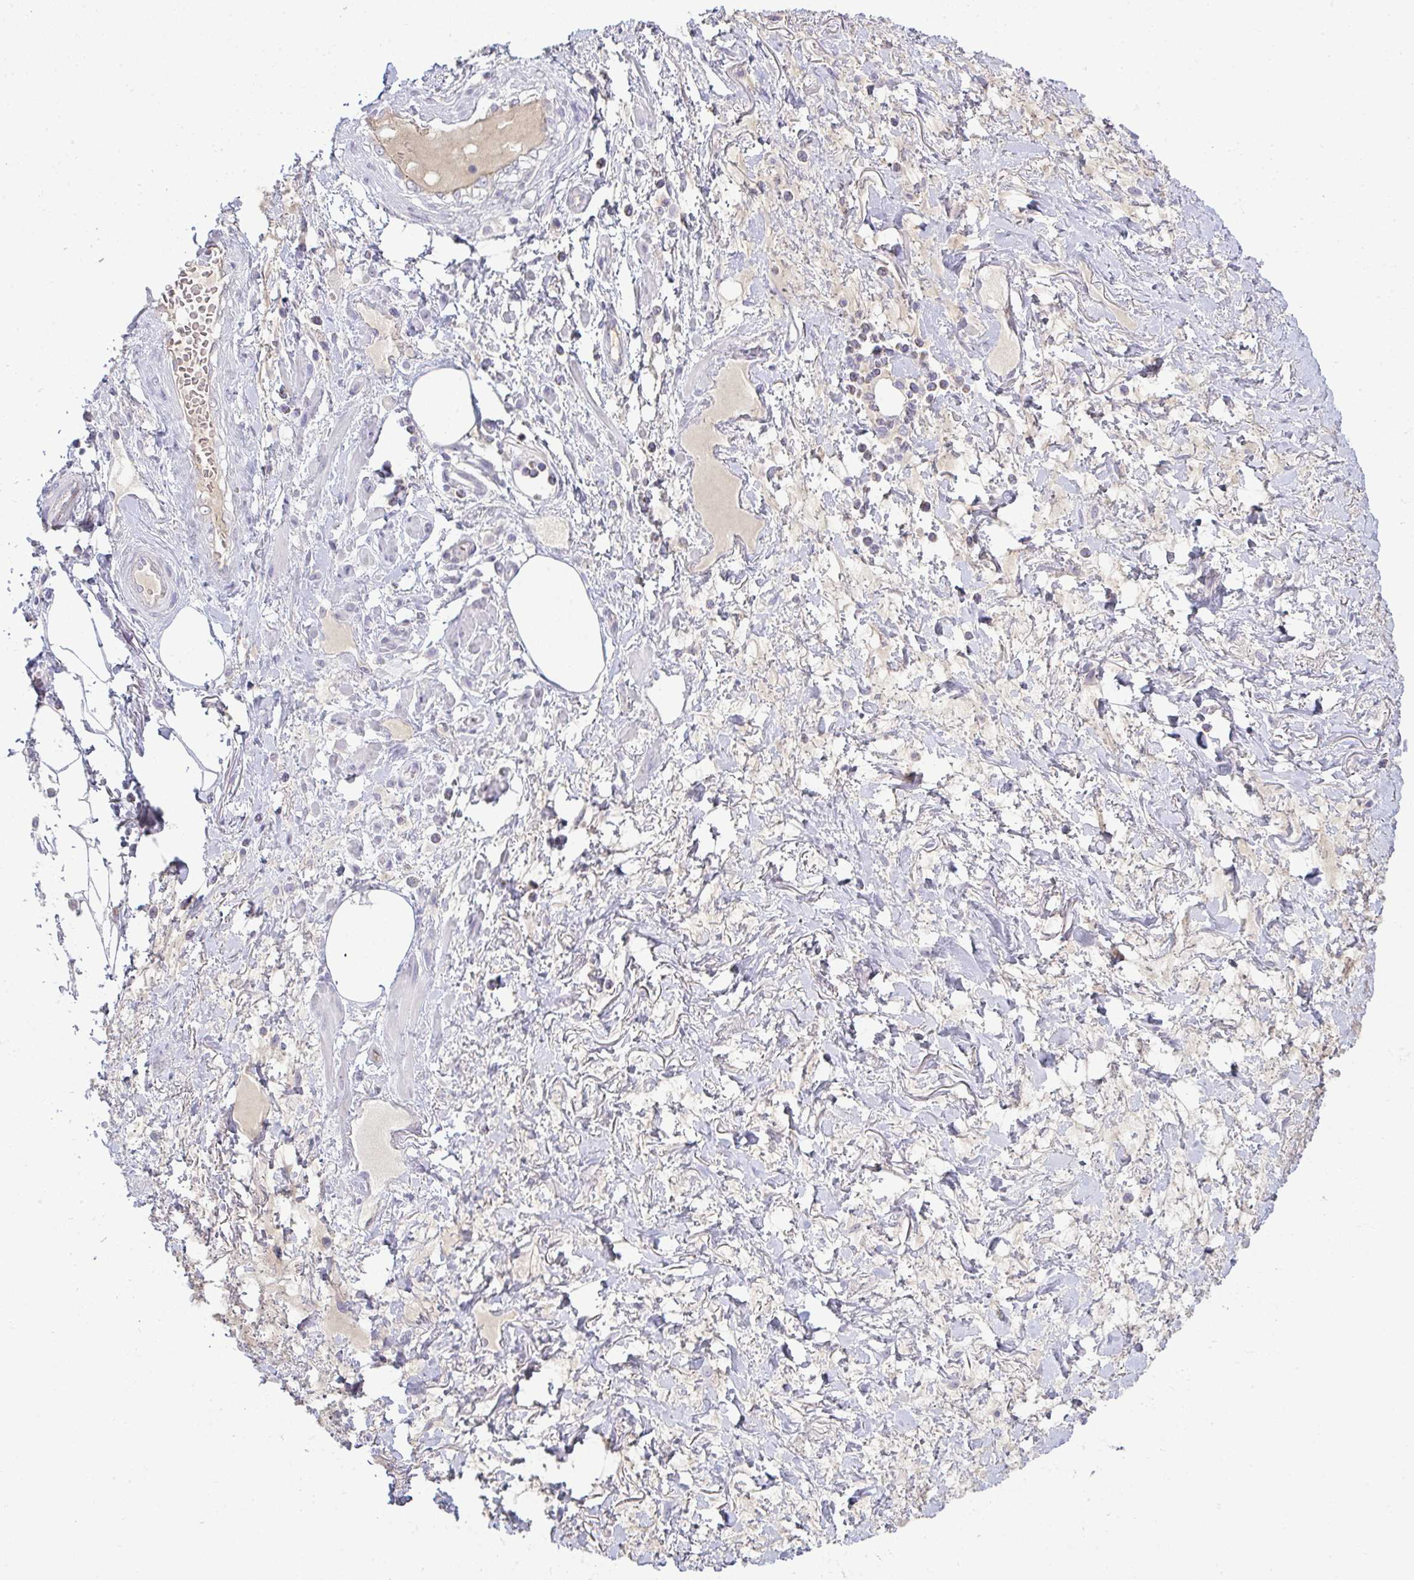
{"staining": {"intensity": "negative", "quantity": "none", "location": "none"}, "tissue": "adipose tissue", "cell_type": "Adipocytes", "image_type": "normal", "snomed": [{"axis": "morphology", "description": "Normal tissue, NOS"}, {"axis": "topography", "description": "Vagina"}, {"axis": "topography", "description": "Peripheral nerve tissue"}], "caption": "IHC photomicrograph of benign adipose tissue: human adipose tissue stained with DAB (3,3'-diaminobenzidine) shows no significant protein expression in adipocytes. Nuclei are stained in blue.", "gene": "ADAM21", "patient": {"sex": "female", "age": 71}}